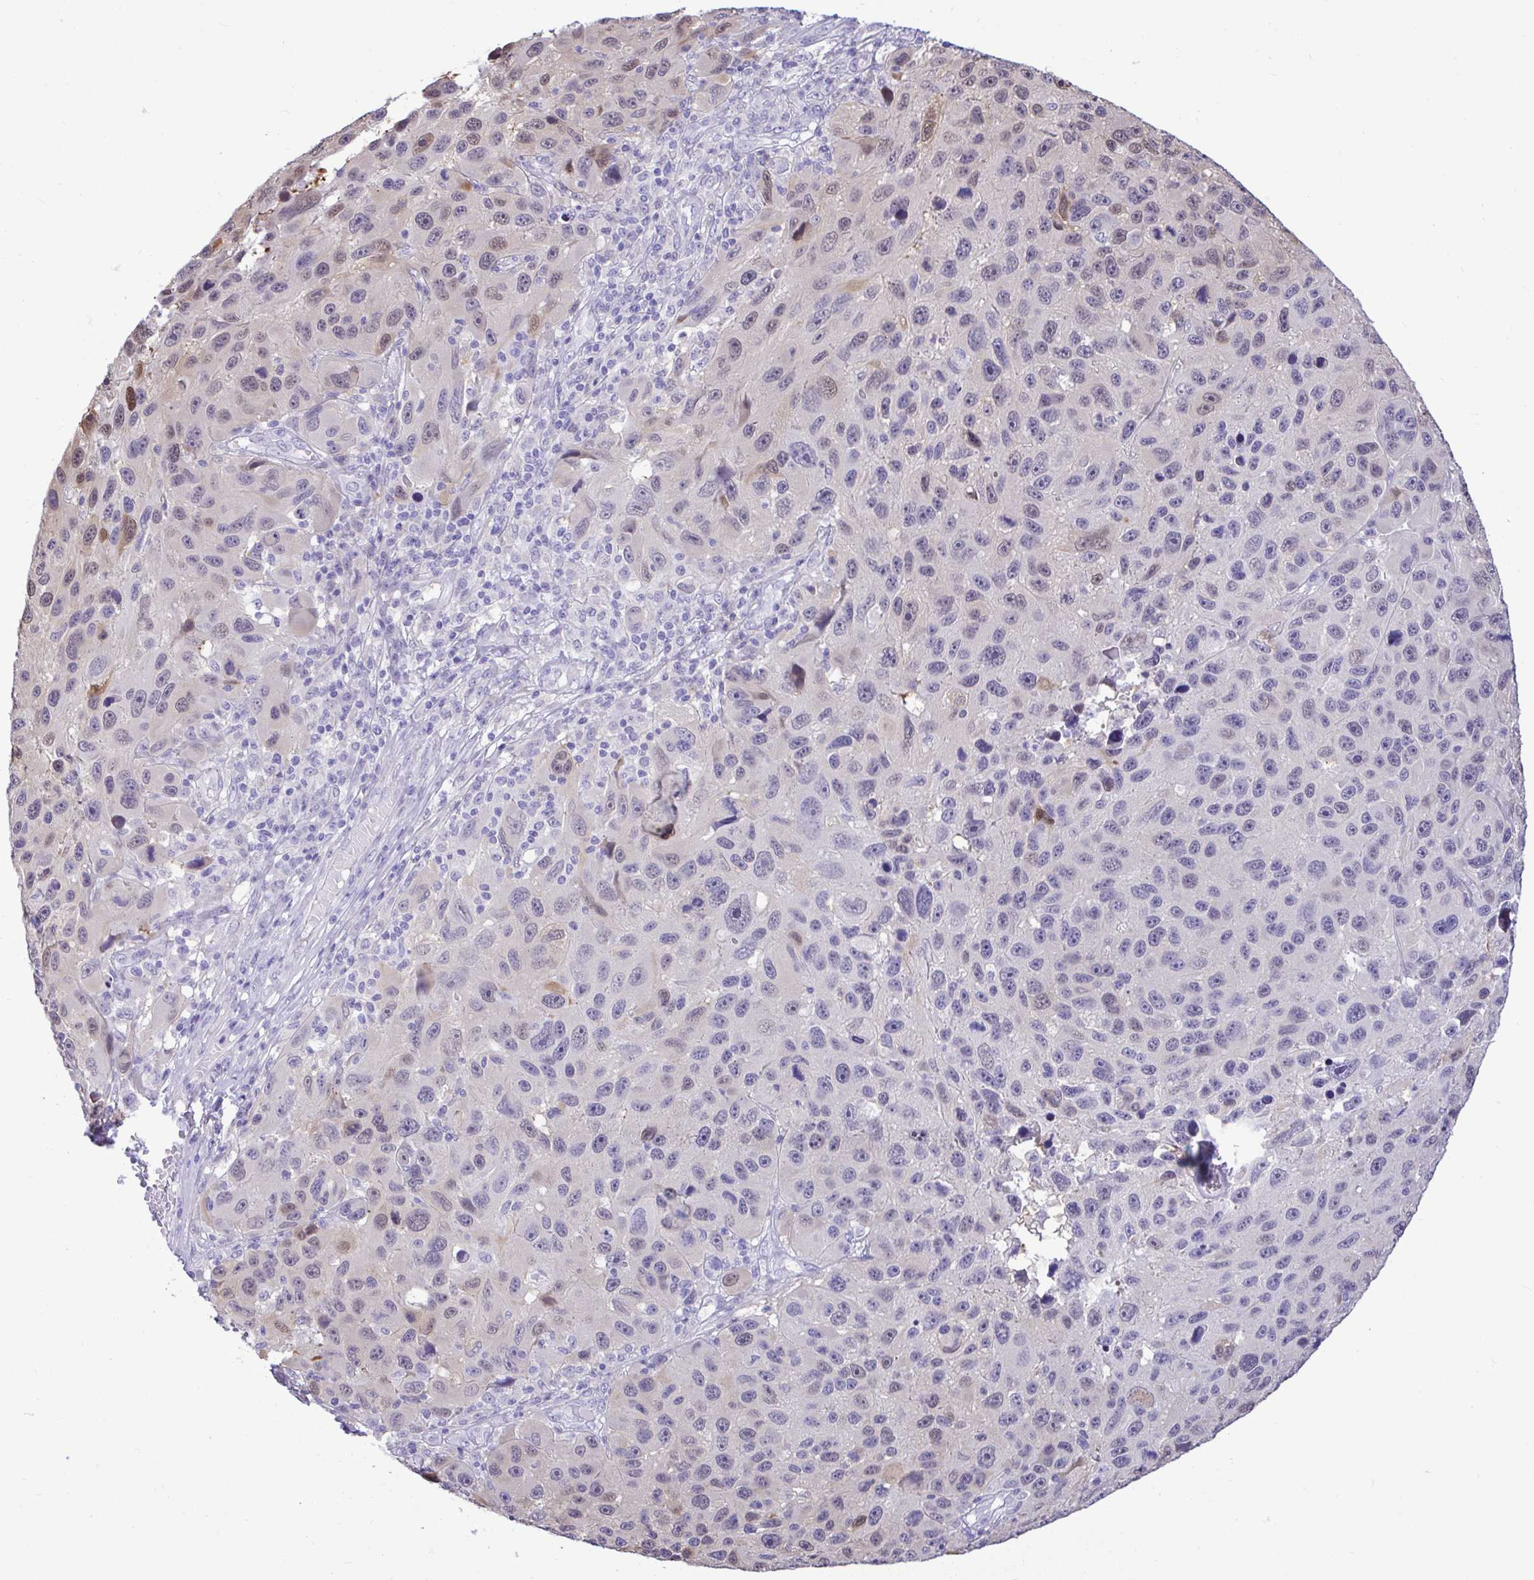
{"staining": {"intensity": "weak", "quantity": "<25%", "location": "nuclear"}, "tissue": "melanoma", "cell_type": "Tumor cells", "image_type": "cancer", "snomed": [{"axis": "morphology", "description": "Malignant melanoma, NOS"}, {"axis": "topography", "description": "Skin"}], "caption": "High power microscopy photomicrograph of an immunohistochemistry histopathology image of melanoma, revealing no significant expression in tumor cells.", "gene": "ZNF485", "patient": {"sex": "male", "age": 53}}